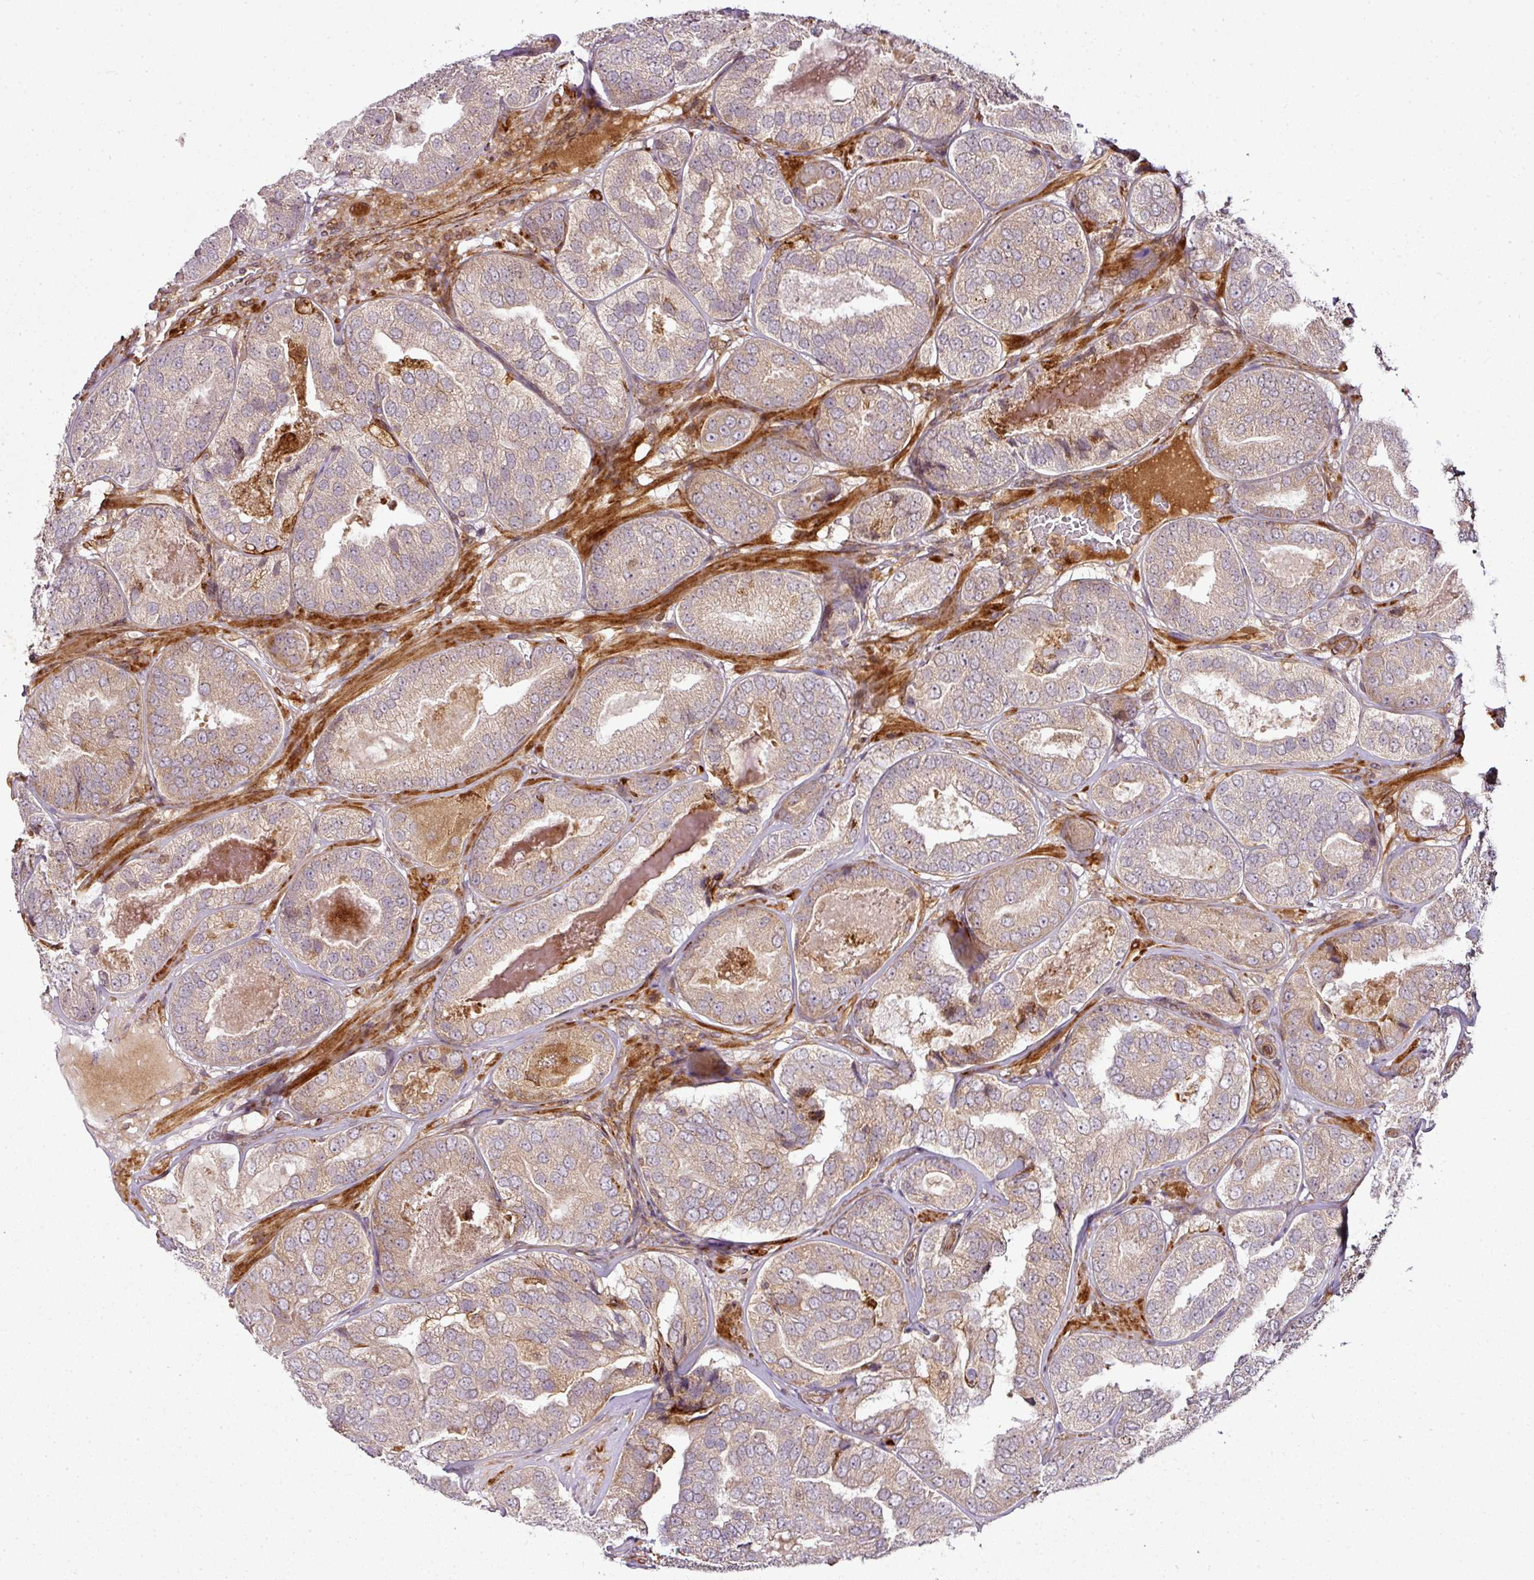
{"staining": {"intensity": "weak", "quantity": ">75%", "location": "cytoplasmic/membranous"}, "tissue": "prostate cancer", "cell_type": "Tumor cells", "image_type": "cancer", "snomed": [{"axis": "morphology", "description": "Adenocarcinoma, High grade"}, {"axis": "topography", "description": "Prostate"}], "caption": "Prostate adenocarcinoma (high-grade) stained with DAB immunohistochemistry (IHC) exhibits low levels of weak cytoplasmic/membranous staining in about >75% of tumor cells. The staining is performed using DAB brown chromogen to label protein expression. The nuclei are counter-stained blue using hematoxylin.", "gene": "ATAT1", "patient": {"sex": "male", "age": 63}}